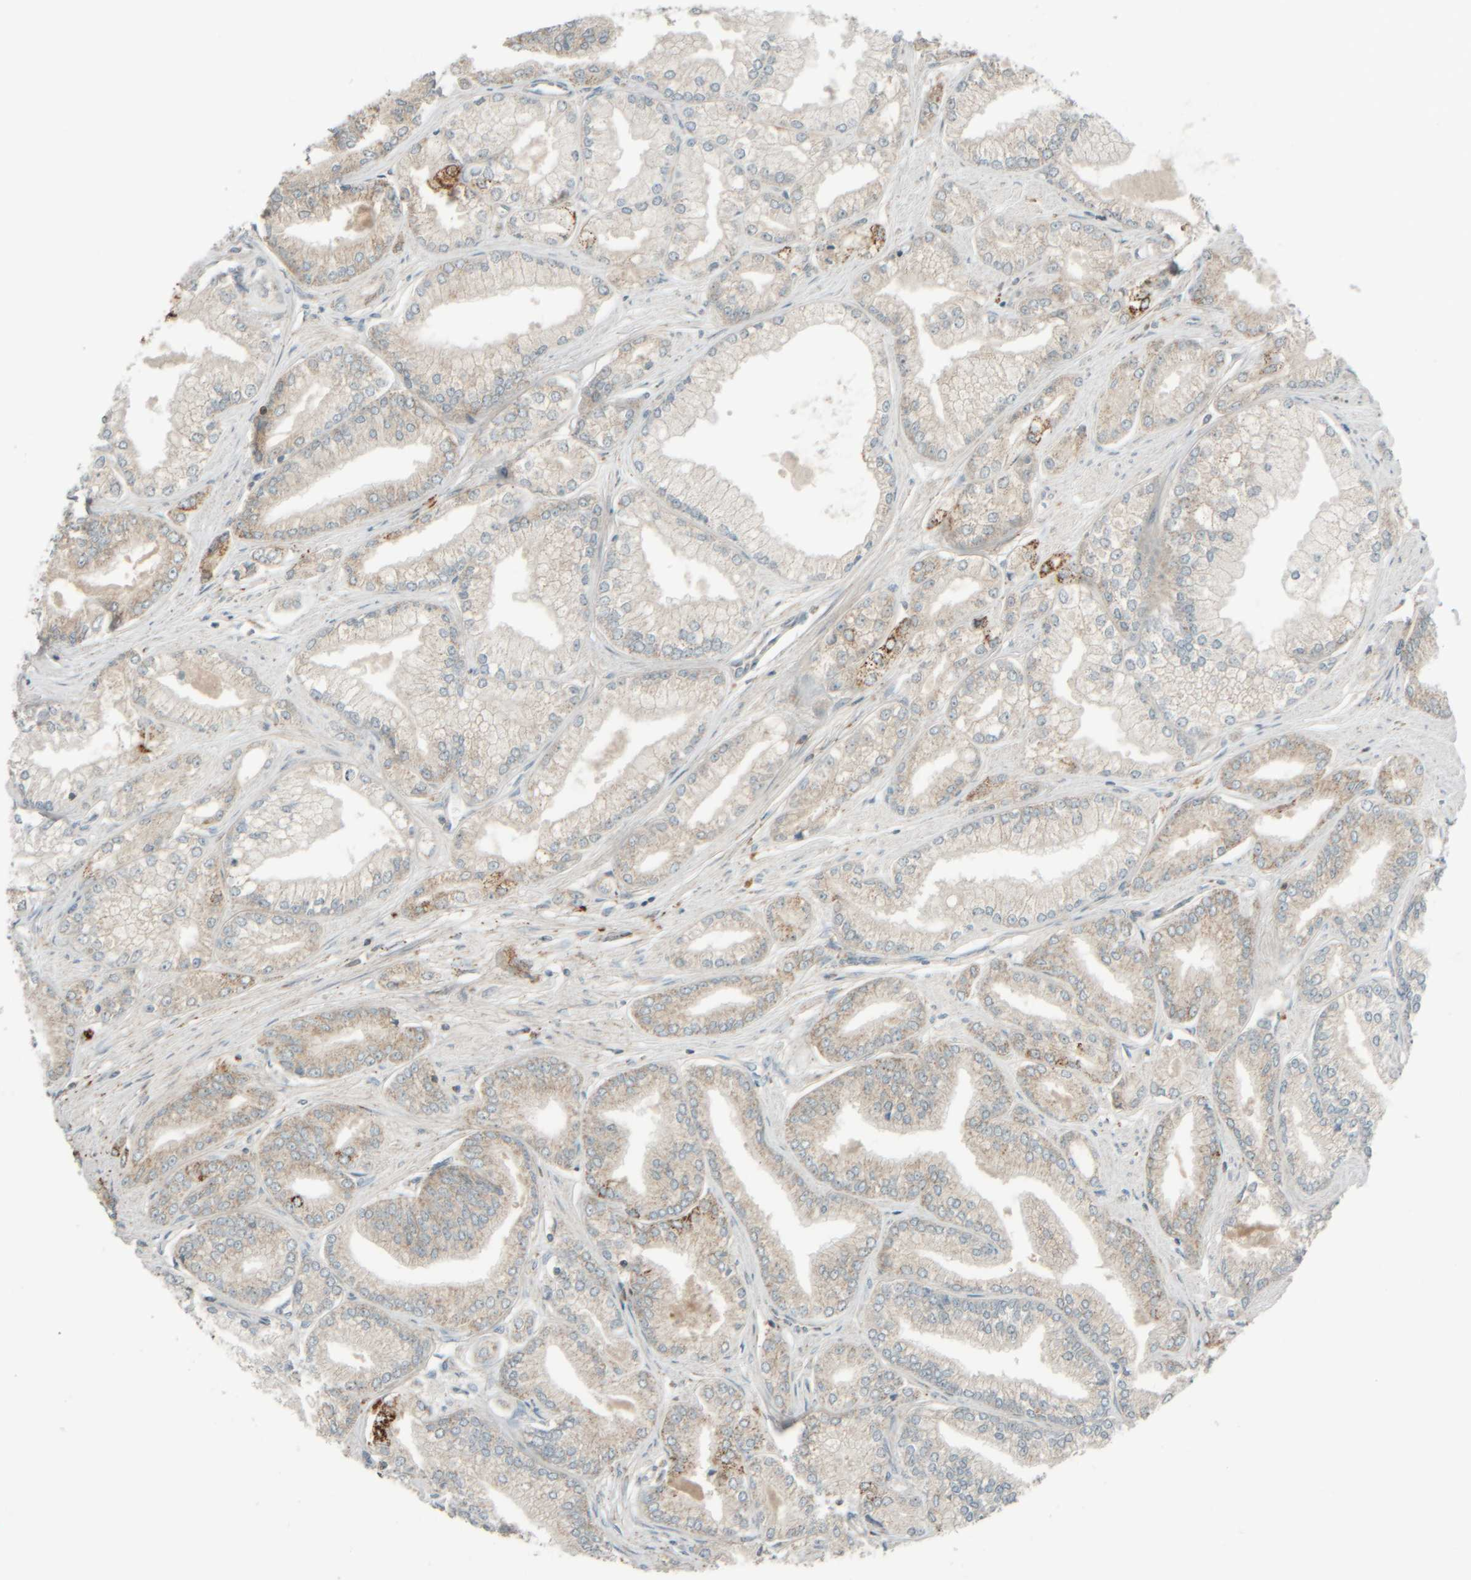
{"staining": {"intensity": "moderate", "quantity": "<25%", "location": "cytoplasmic/membranous"}, "tissue": "prostate cancer", "cell_type": "Tumor cells", "image_type": "cancer", "snomed": [{"axis": "morphology", "description": "Adenocarcinoma, Low grade"}, {"axis": "topography", "description": "Prostate"}], "caption": "Immunohistochemistry (DAB (3,3'-diaminobenzidine)) staining of adenocarcinoma (low-grade) (prostate) demonstrates moderate cytoplasmic/membranous protein expression in approximately <25% of tumor cells.", "gene": "SPAG5", "patient": {"sex": "male", "age": 52}}